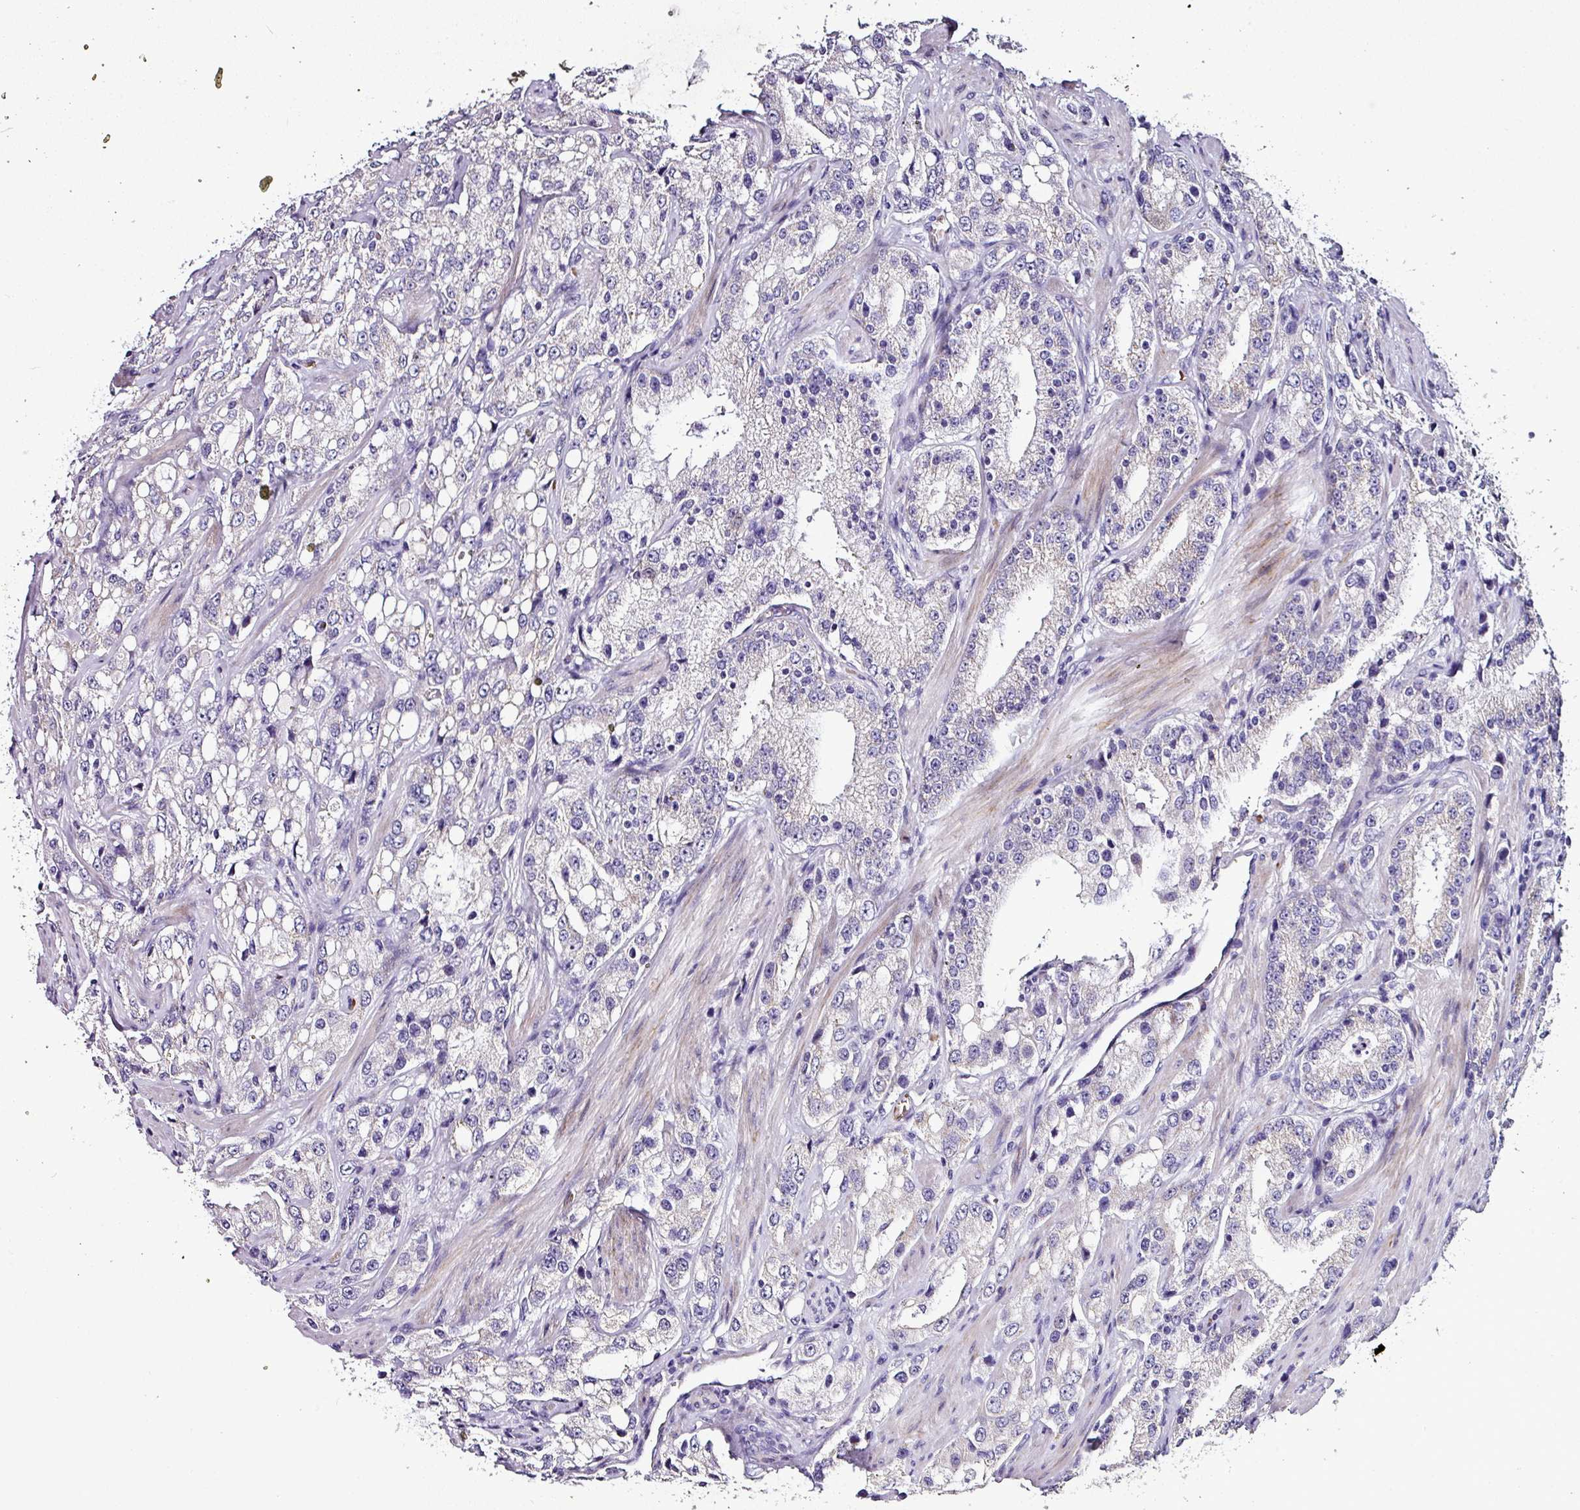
{"staining": {"intensity": "negative", "quantity": "none", "location": "none"}, "tissue": "prostate cancer", "cell_type": "Tumor cells", "image_type": "cancer", "snomed": [{"axis": "morphology", "description": "Adenocarcinoma, High grade"}, {"axis": "topography", "description": "Prostate"}], "caption": "Immunohistochemical staining of human high-grade adenocarcinoma (prostate) shows no significant positivity in tumor cells.", "gene": "NAPSA", "patient": {"sex": "male", "age": 66}}